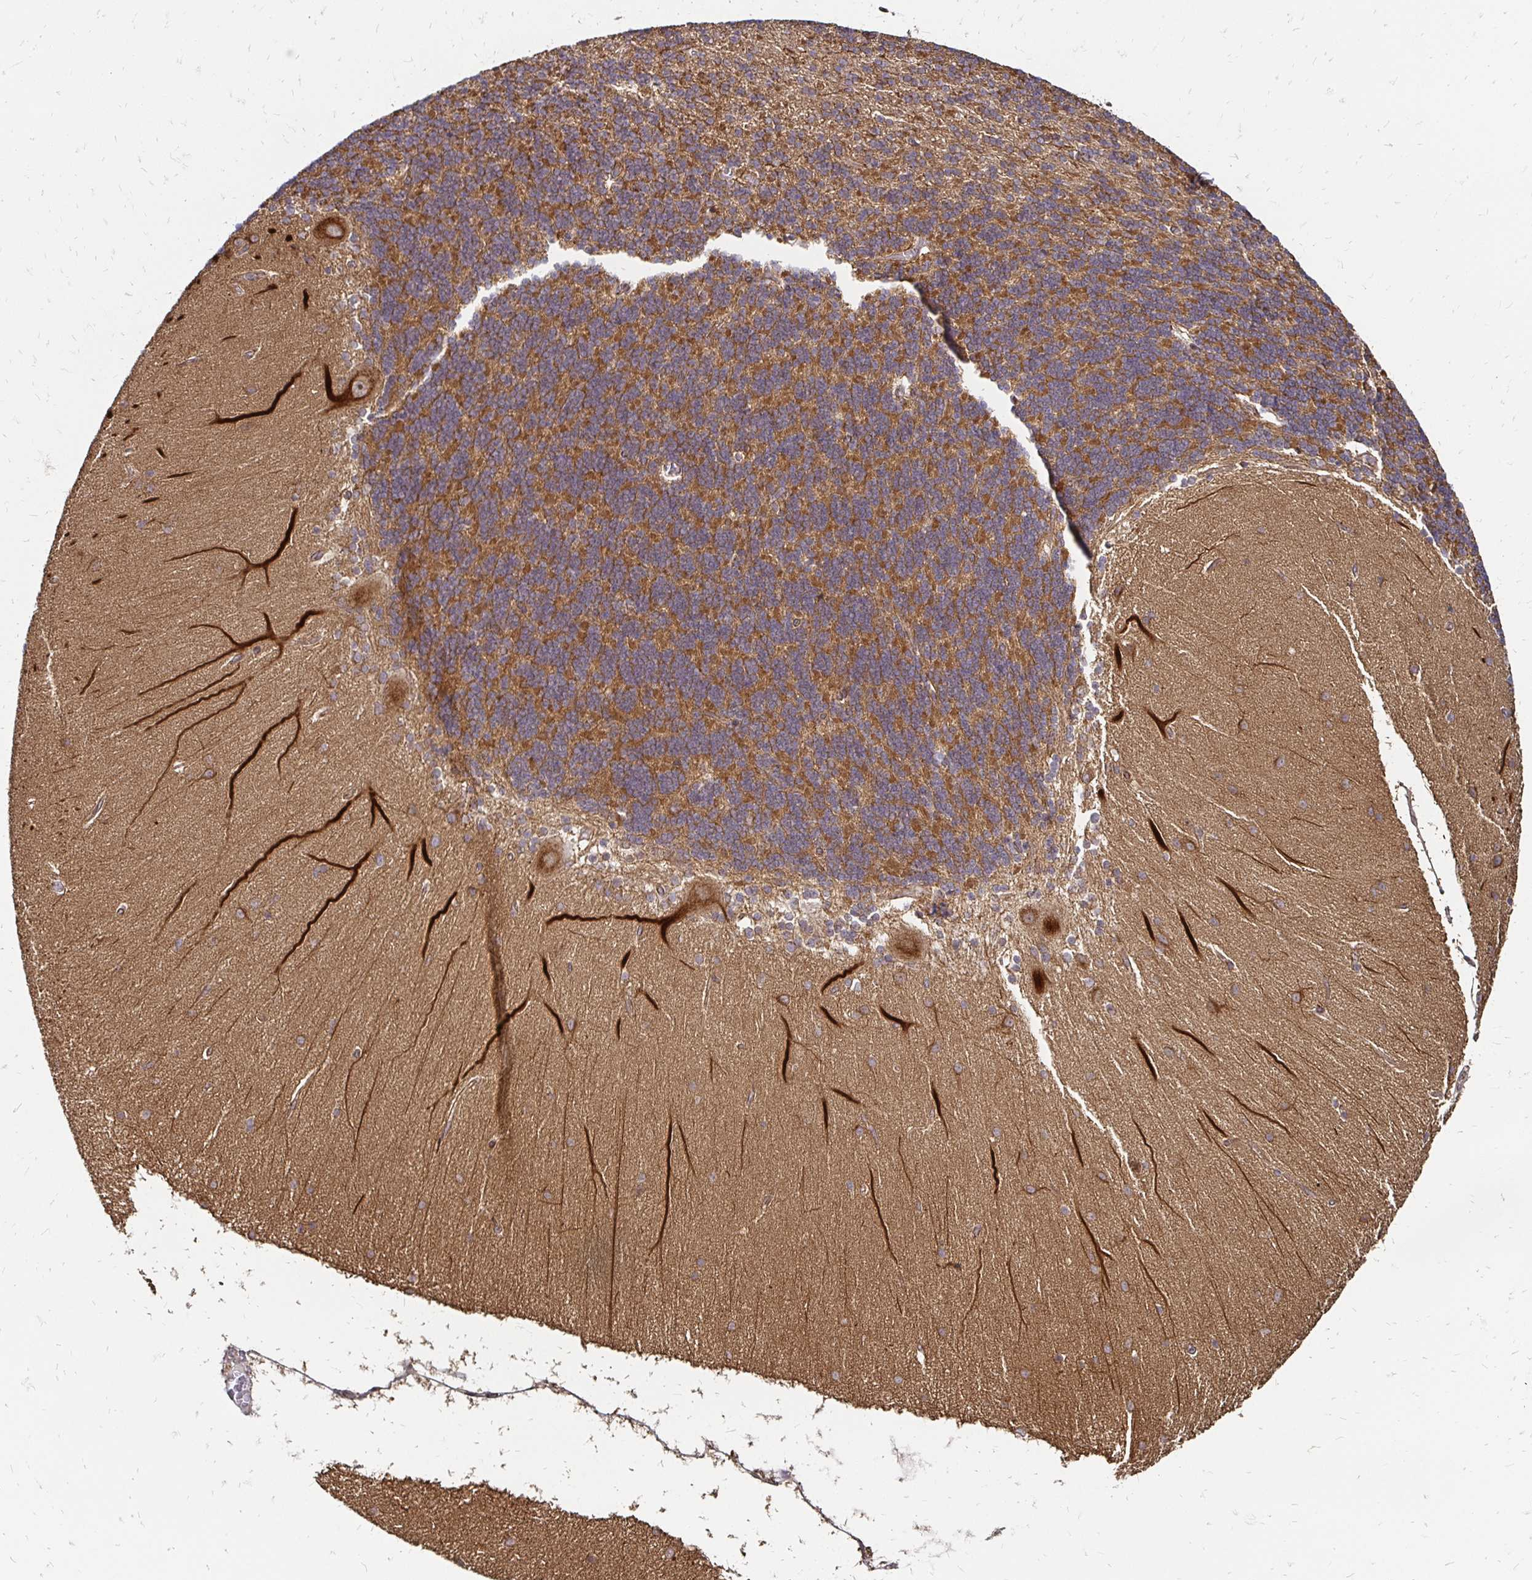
{"staining": {"intensity": "moderate", "quantity": "25%-75%", "location": "cytoplasmic/membranous"}, "tissue": "cerebellum", "cell_type": "Cells in granular layer", "image_type": "normal", "snomed": [{"axis": "morphology", "description": "Normal tissue, NOS"}, {"axis": "topography", "description": "Cerebellum"}], "caption": "Immunohistochemical staining of normal cerebellum shows moderate cytoplasmic/membranous protein positivity in about 25%-75% of cells in granular layer. (brown staining indicates protein expression, while blue staining denotes nuclei).", "gene": "ZW10", "patient": {"sex": "female", "age": 54}}